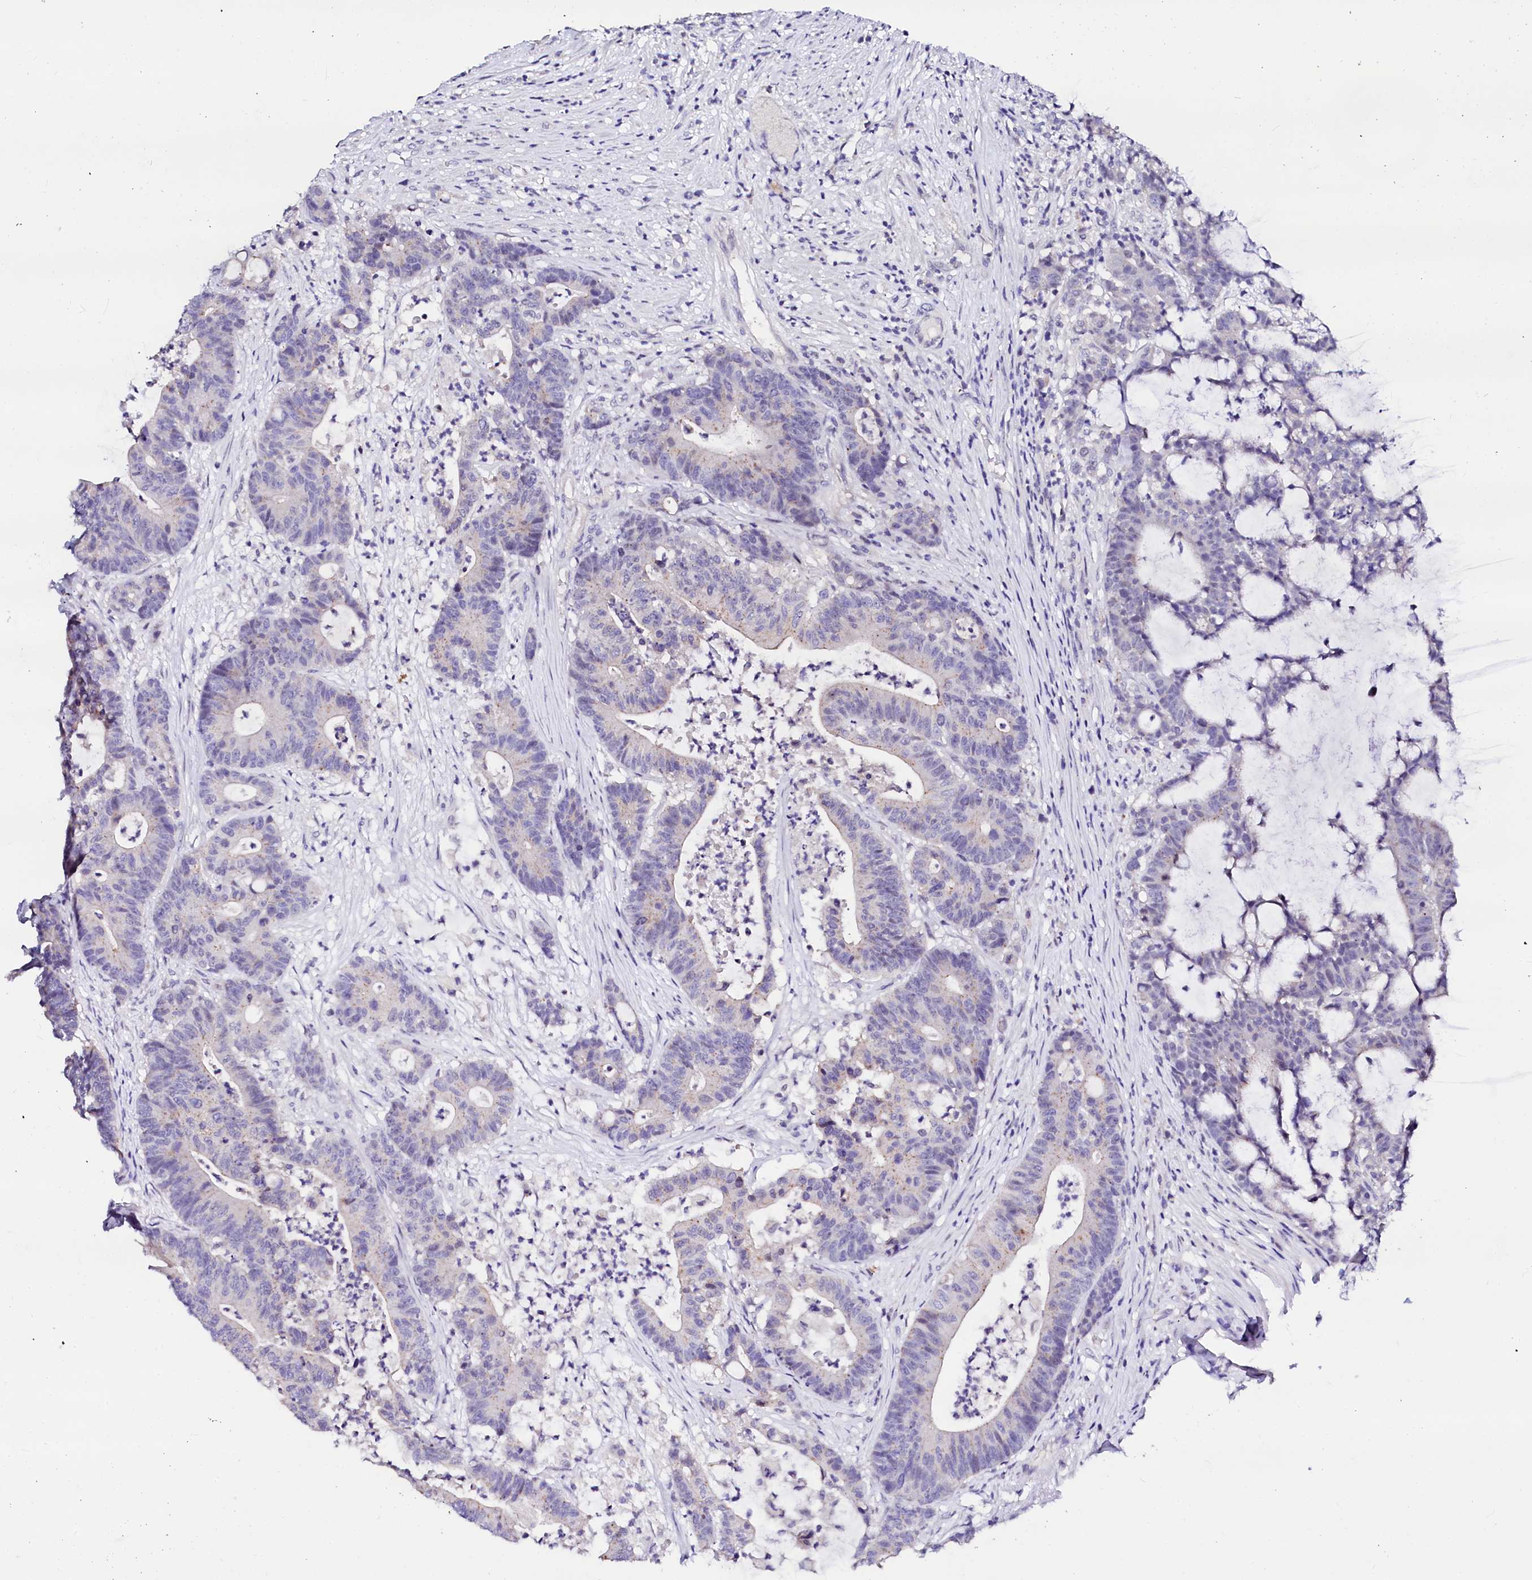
{"staining": {"intensity": "weak", "quantity": "<25%", "location": "cytoplasmic/membranous"}, "tissue": "colorectal cancer", "cell_type": "Tumor cells", "image_type": "cancer", "snomed": [{"axis": "morphology", "description": "Adenocarcinoma, NOS"}, {"axis": "topography", "description": "Colon"}], "caption": "Tumor cells show no significant protein staining in adenocarcinoma (colorectal).", "gene": "NALF1", "patient": {"sex": "female", "age": 84}}